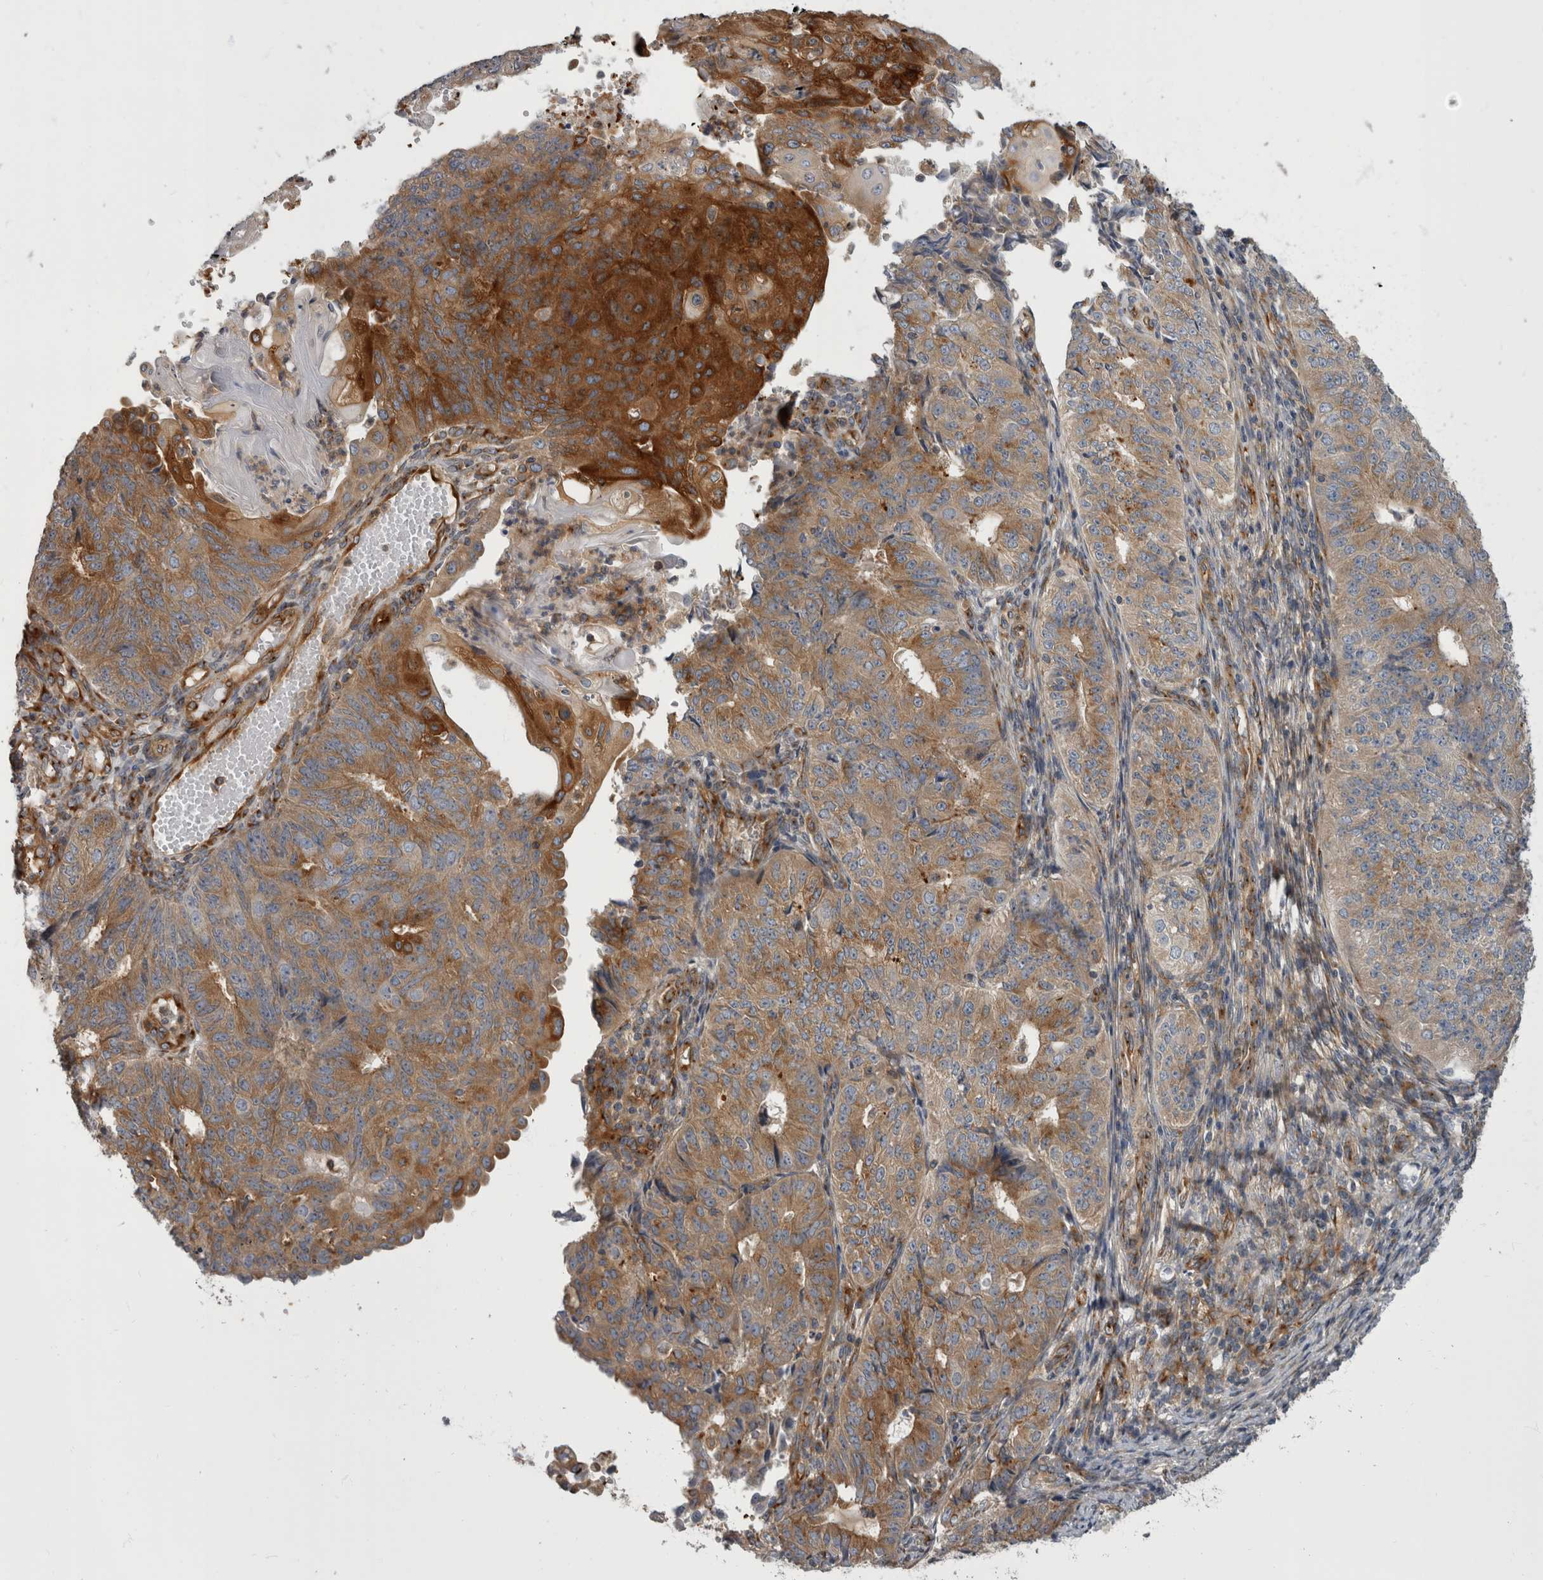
{"staining": {"intensity": "strong", "quantity": "25%-75%", "location": "cytoplasmic/membranous"}, "tissue": "endometrial cancer", "cell_type": "Tumor cells", "image_type": "cancer", "snomed": [{"axis": "morphology", "description": "Adenocarcinoma, NOS"}, {"axis": "topography", "description": "Endometrium"}], "caption": "Immunohistochemical staining of endometrial adenocarcinoma exhibits high levels of strong cytoplasmic/membranous staining in approximately 25%-75% of tumor cells. Using DAB (3,3'-diaminobenzidine) (brown) and hematoxylin (blue) stains, captured at high magnification using brightfield microscopy.", "gene": "HOOK3", "patient": {"sex": "female", "age": 32}}